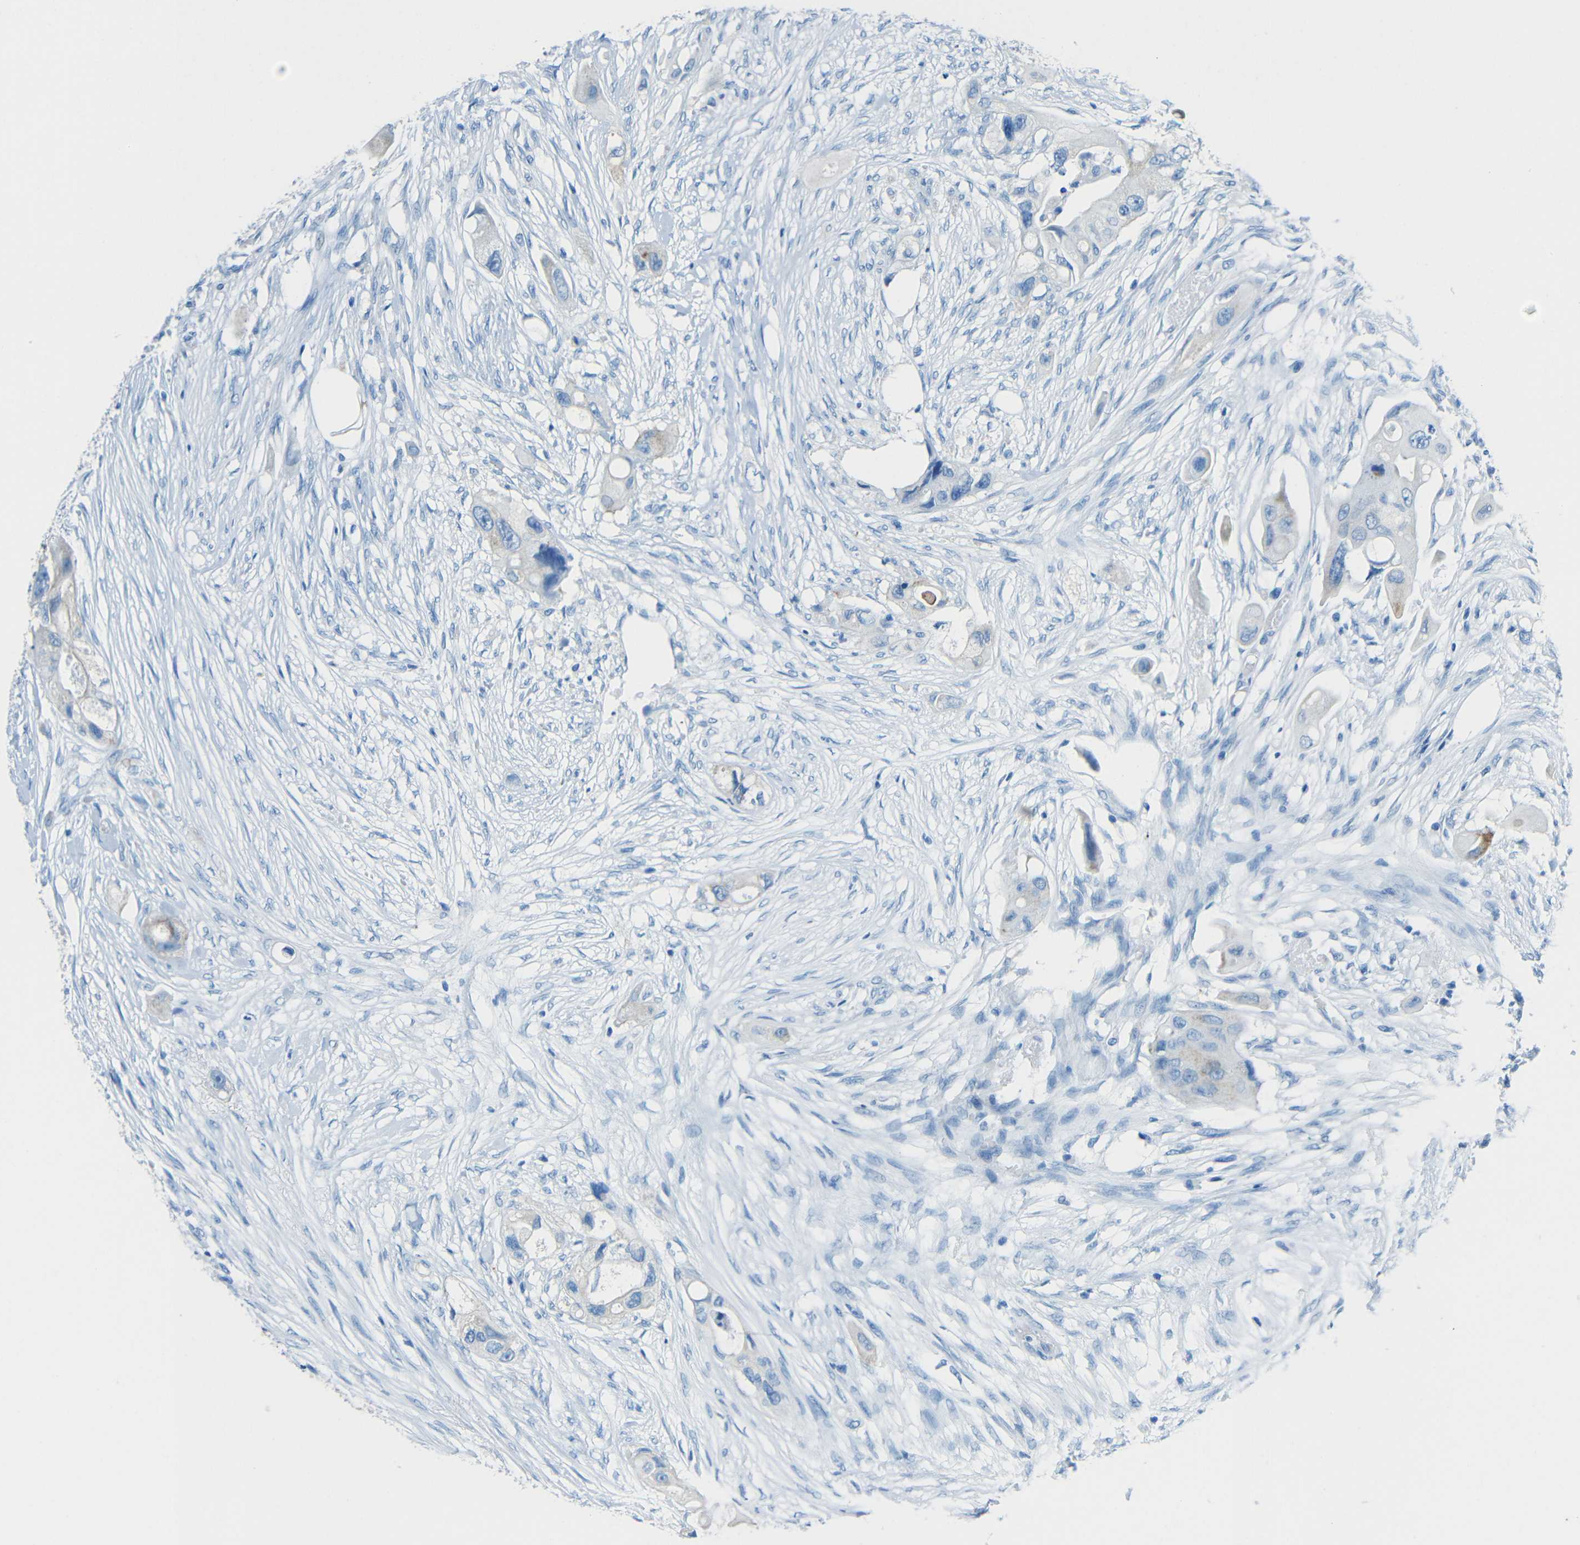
{"staining": {"intensity": "negative", "quantity": "none", "location": "none"}, "tissue": "colorectal cancer", "cell_type": "Tumor cells", "image_type": "cancer", "snomed": [{"axis": "morphology", "description": "Adenocarcinoma, NOS"}, {"axis": "topography", "description": "Colon"}], "caption": "Adenocarcinoma (colorectal) was stained to show a protein in brown. There is no significant staining in tumor cells.", "gene": "TUBB4B", "patient": {"sex": "female", "age": 57}}